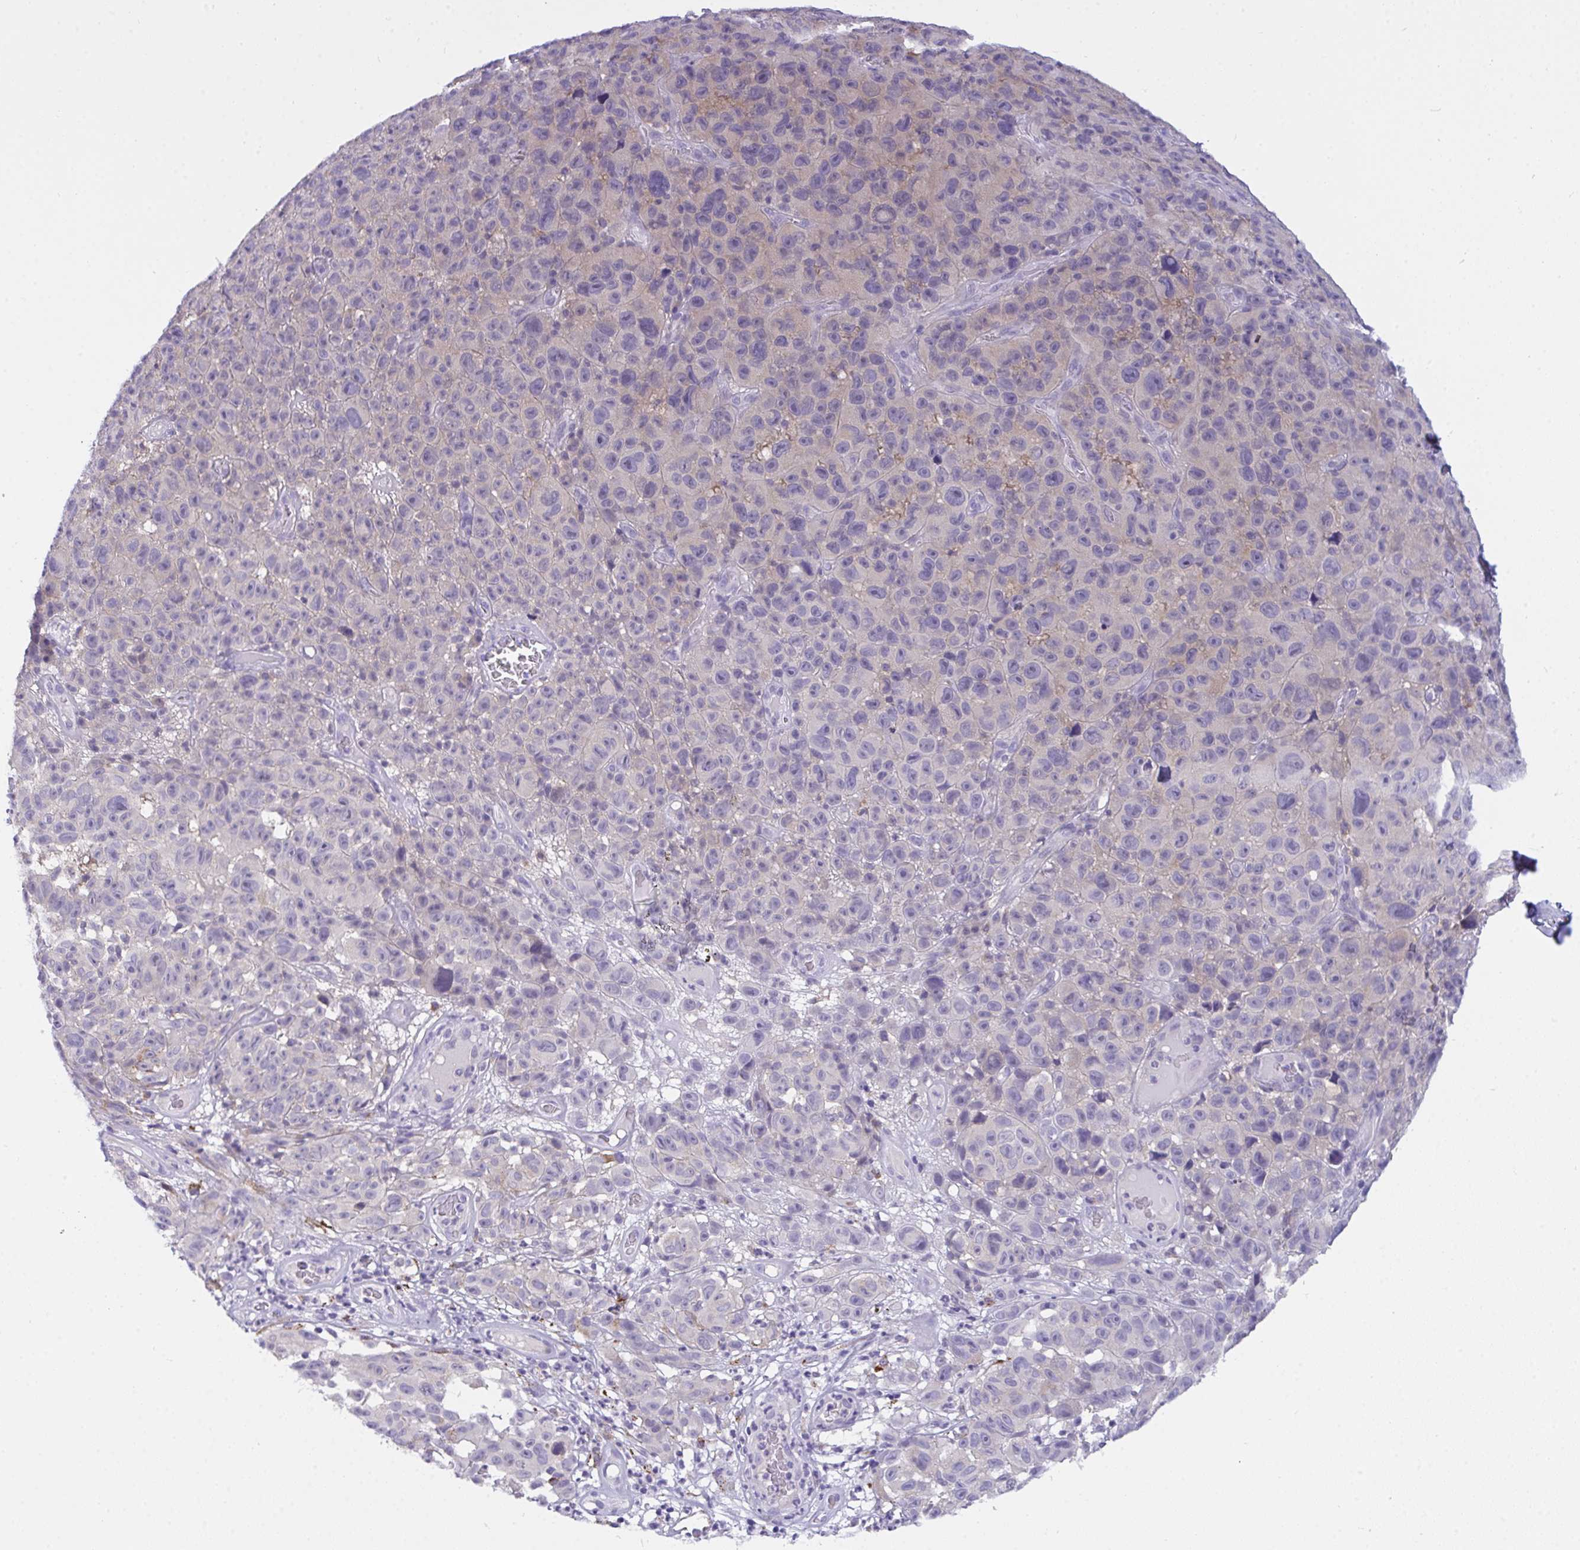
{"staining": {"intensity": "negative", "quantity": "none", "location": "none"}, "tissue": "melanoma", "cell_type": "Tumor cells", "image_type": "cancer", "snomed": [{"axis": "morphology", "description": "Malignant melanoma, NOS"}, {"axis": "topography", "description": "Skin"}], "caption": "This image is of melanoma stained with IHC to label a protein in brown with the nuclei are counter-stained blue. There is no expression in tumor cells.", "gene": "SEMA6B", "patient": {"sex": "female", "age": 82}}